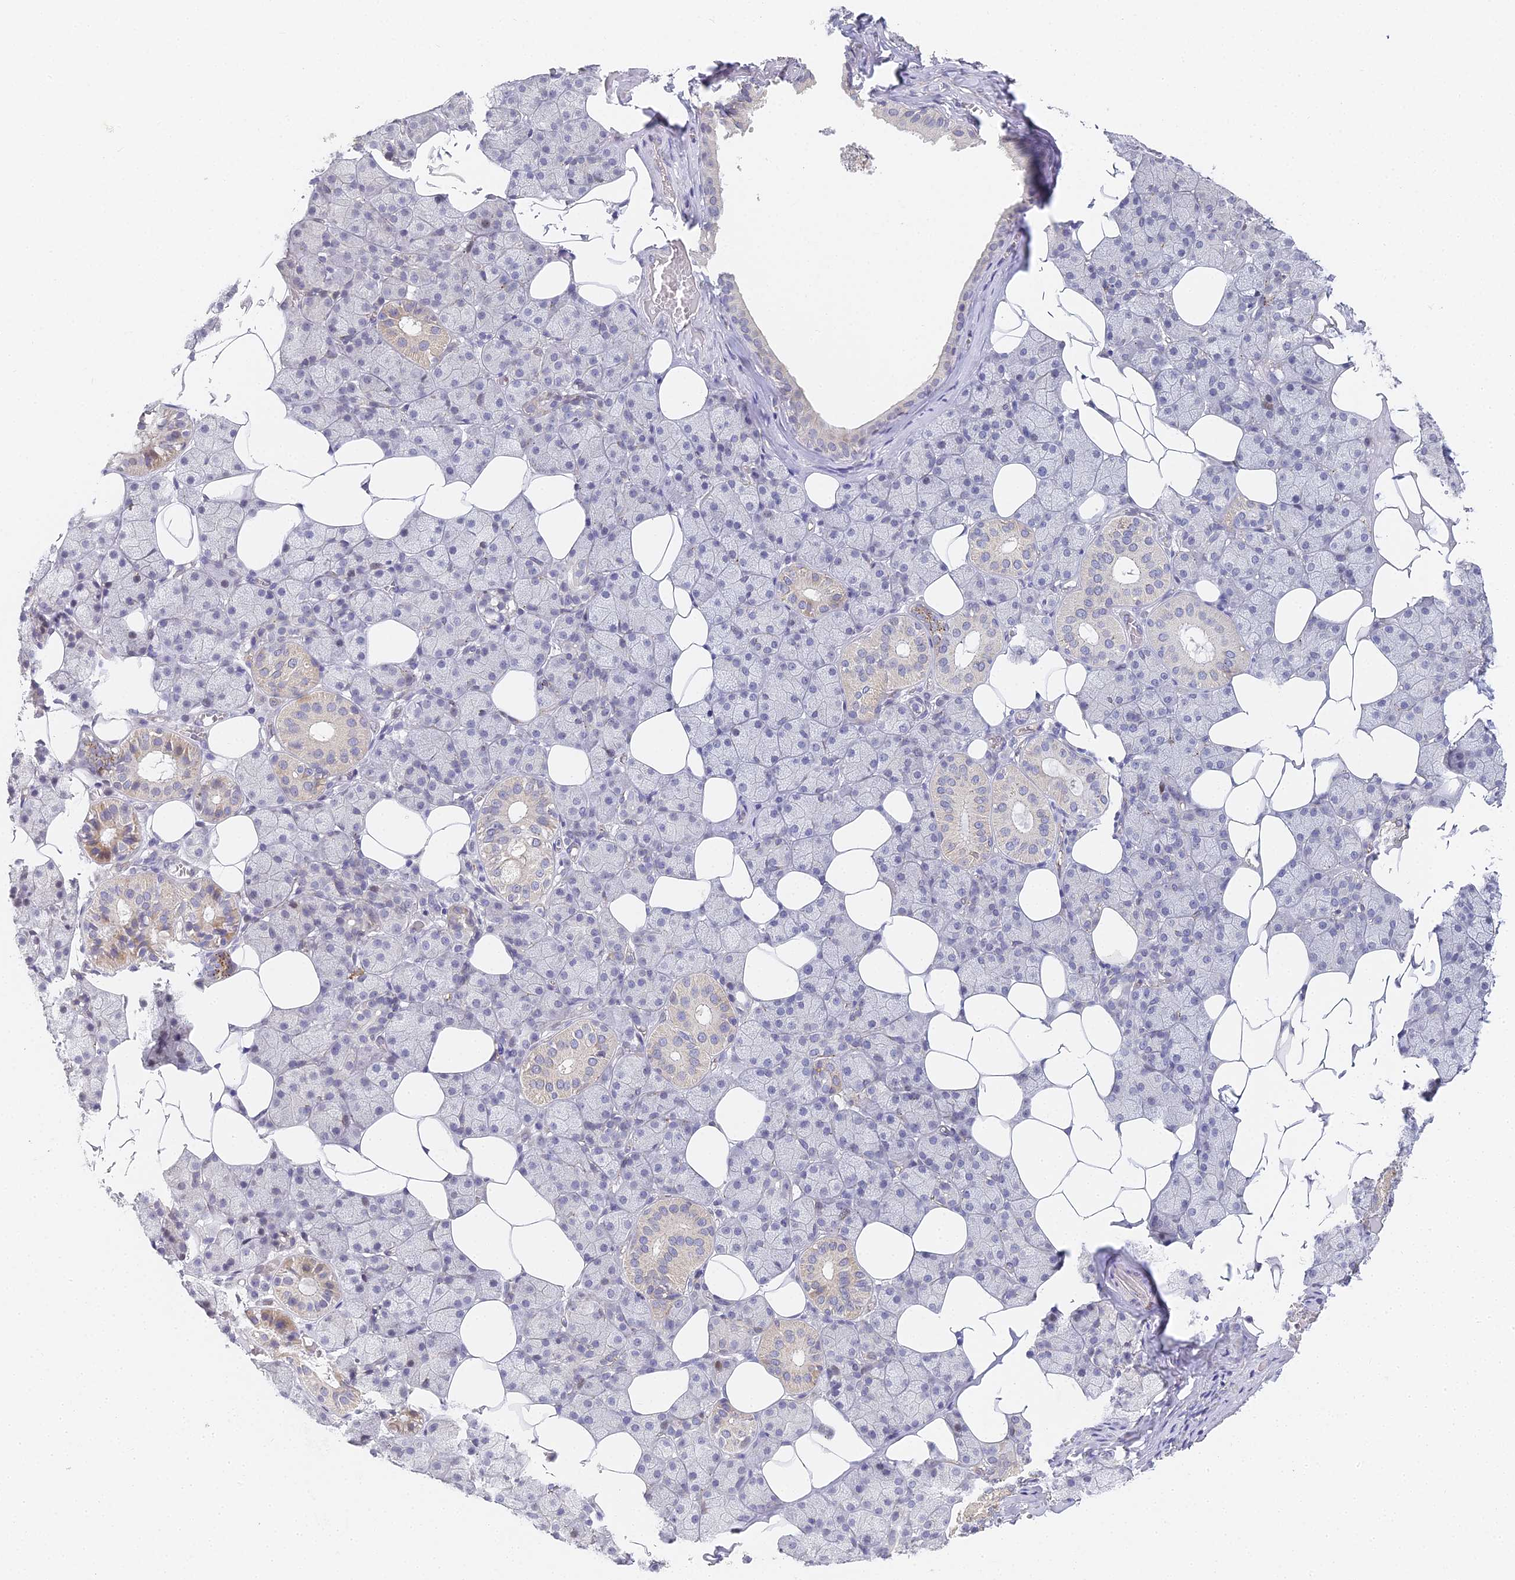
{"staining": {"intensity": "weak", "quantity": "<25%", "location": "cytoplasmic/membranous"}, "tissue": "salivary gland", "cell_type": "Glandular cells", "image_type": "normal", "snomed": [{"axis": "morphology", "description": "Normal tissue, NOS"}, {"axis": "topography", "description": "Salivary gland"}], "caption": "The micrograph demonstrates no significant staining in glandular cells of salivary gland.", "gene": "GJA1", "patient": {"sex": "female", "age": 33}}